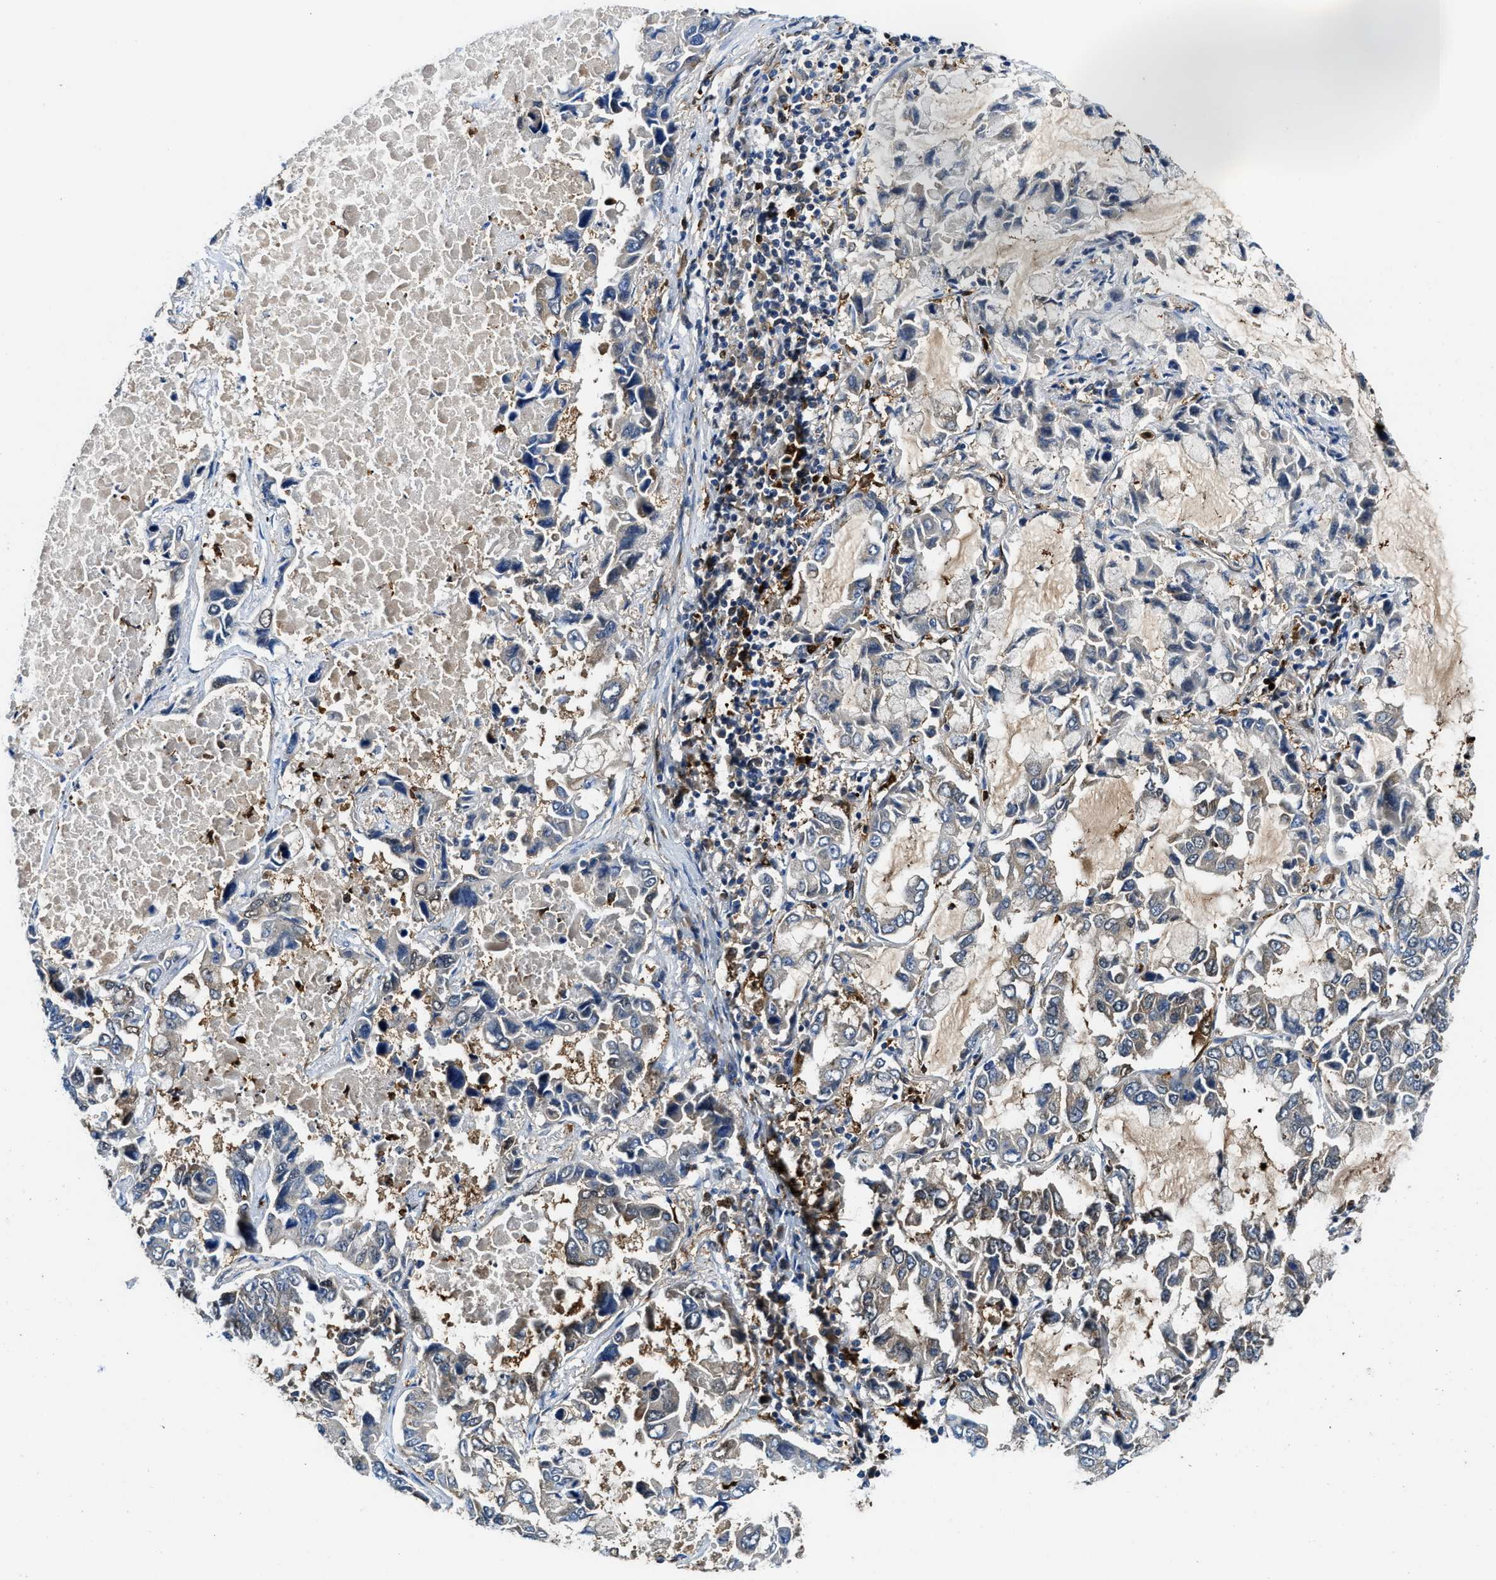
{"staining": {"intensity": "weak", "quantity": "<25%", "location": "cytoplasmic/membranous"}, "tissue": "lung cancer", "cell_type": "Tumor cells", "image_type": "cancer", "snomed": [{"axis": "morphology", "description": "Adenocarcinoma, NOS"}, {"axis": "topography", "description": "Lung"}], "caption": "IHC of human lung adenocarcinoma demonstrates no positivity in tumor cells.", "gene": "LTA4H", "patient": {"sex": "male", "age": 64}}